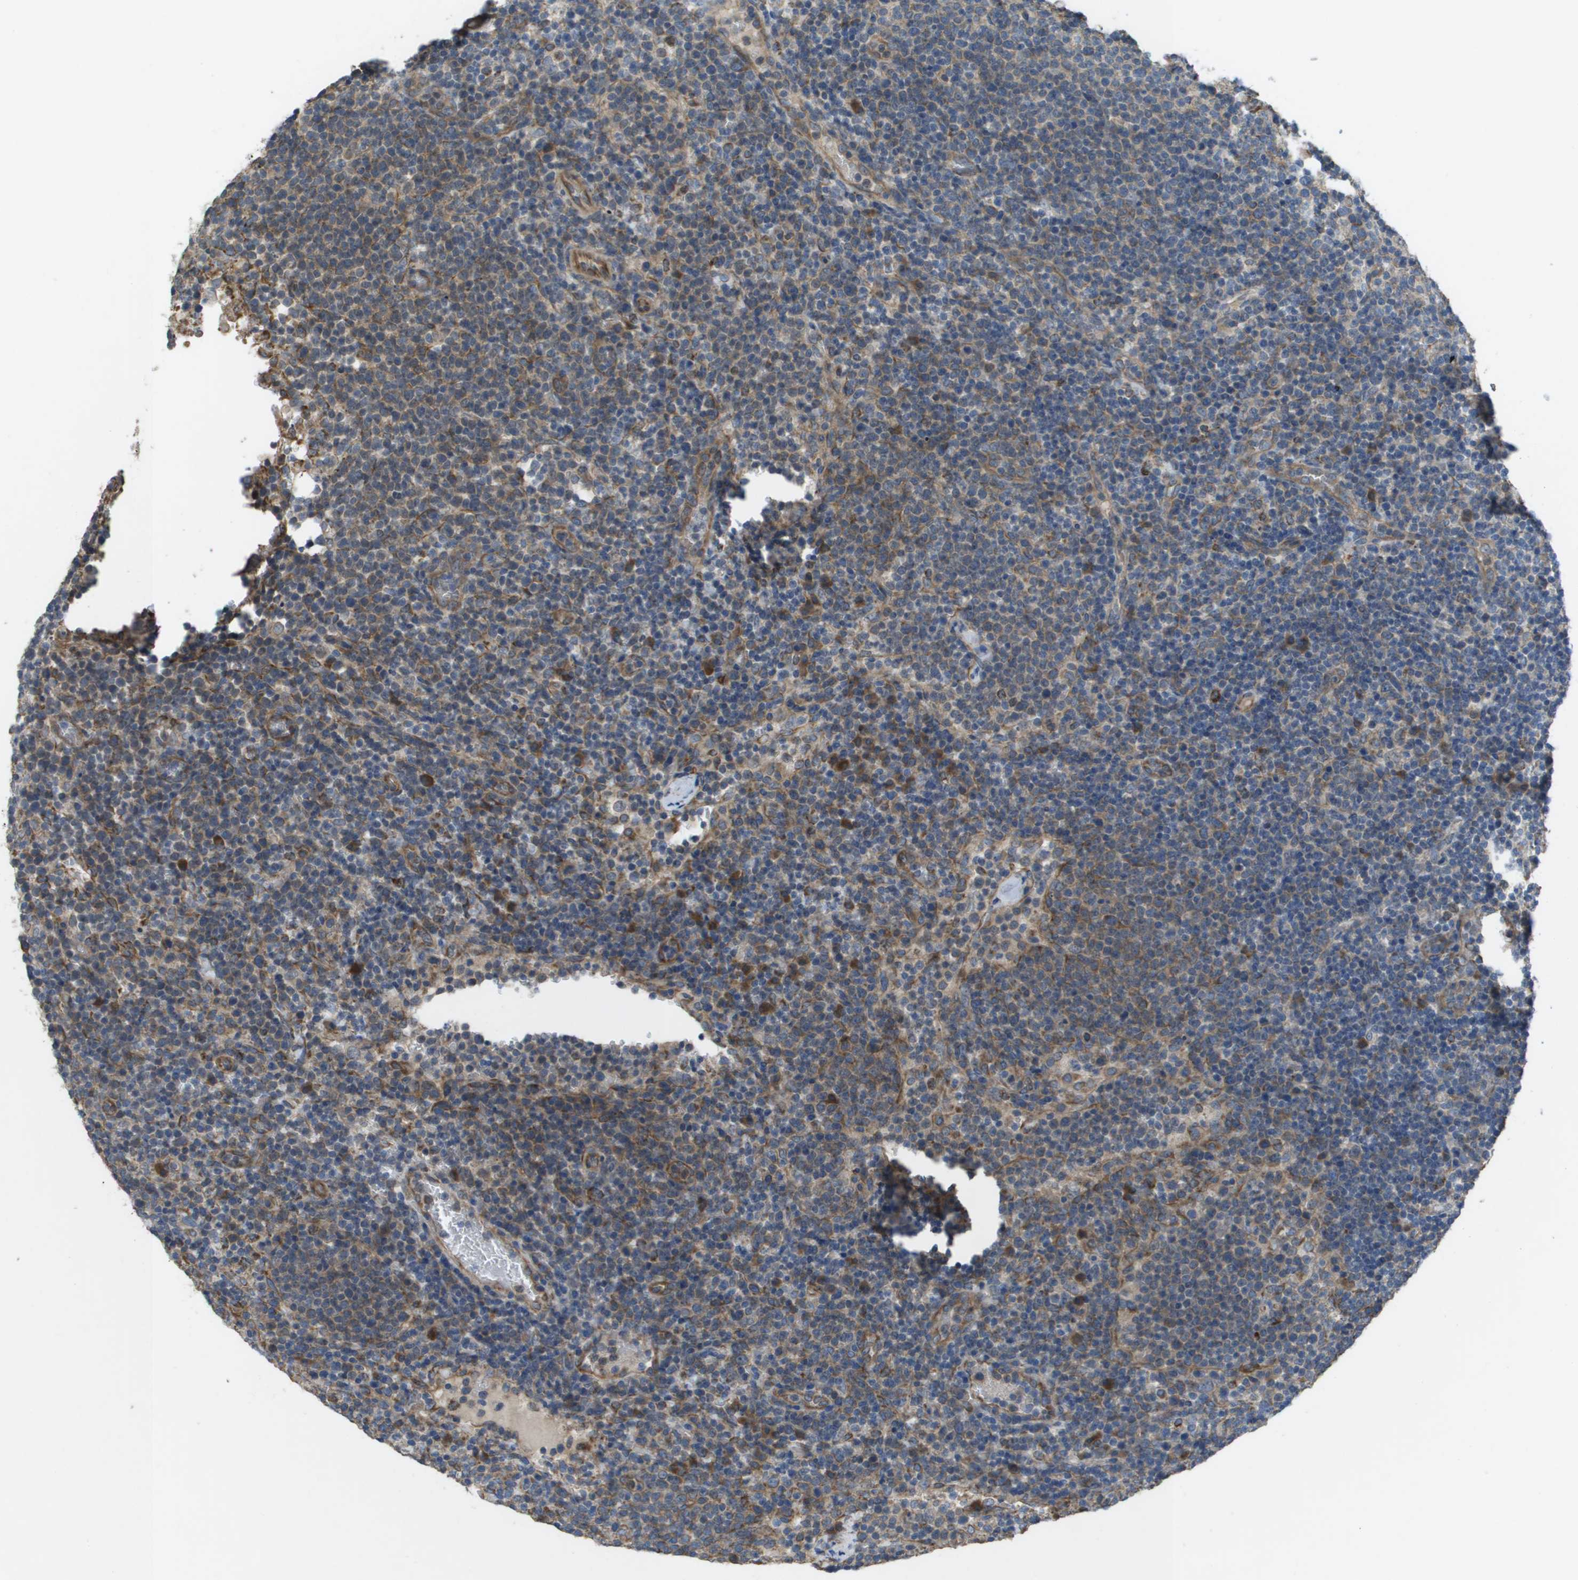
{"staining": {"intensity": "moderate", "quantity": "<25%", "location": "cytoplasmic/membranous"}, "tissue": "lymphoma", "cell_type": "Tumor cells", "image_type": "cancer", "snomed": [{"axis": "morphology", "description": "Malignant lymphoma, non-Hodgkin's type, High grade"}, {"axis": "topography", "description": "Lymph node"}], "caption": "Immunohistochemistry (IHC) staining of lymphoma, which reveals low levels of moderate cytoplasmic/membranous positivity in about <25% of tumor cells indicating moderate cytoplasmic/membranous protein expression. The staining was performed using DAB (brown) for protein detection and nuclei were counterstained in hematoxylin (blue).", "gene": "CLCN2", "patient": {"sex": "male", "age": 61}}